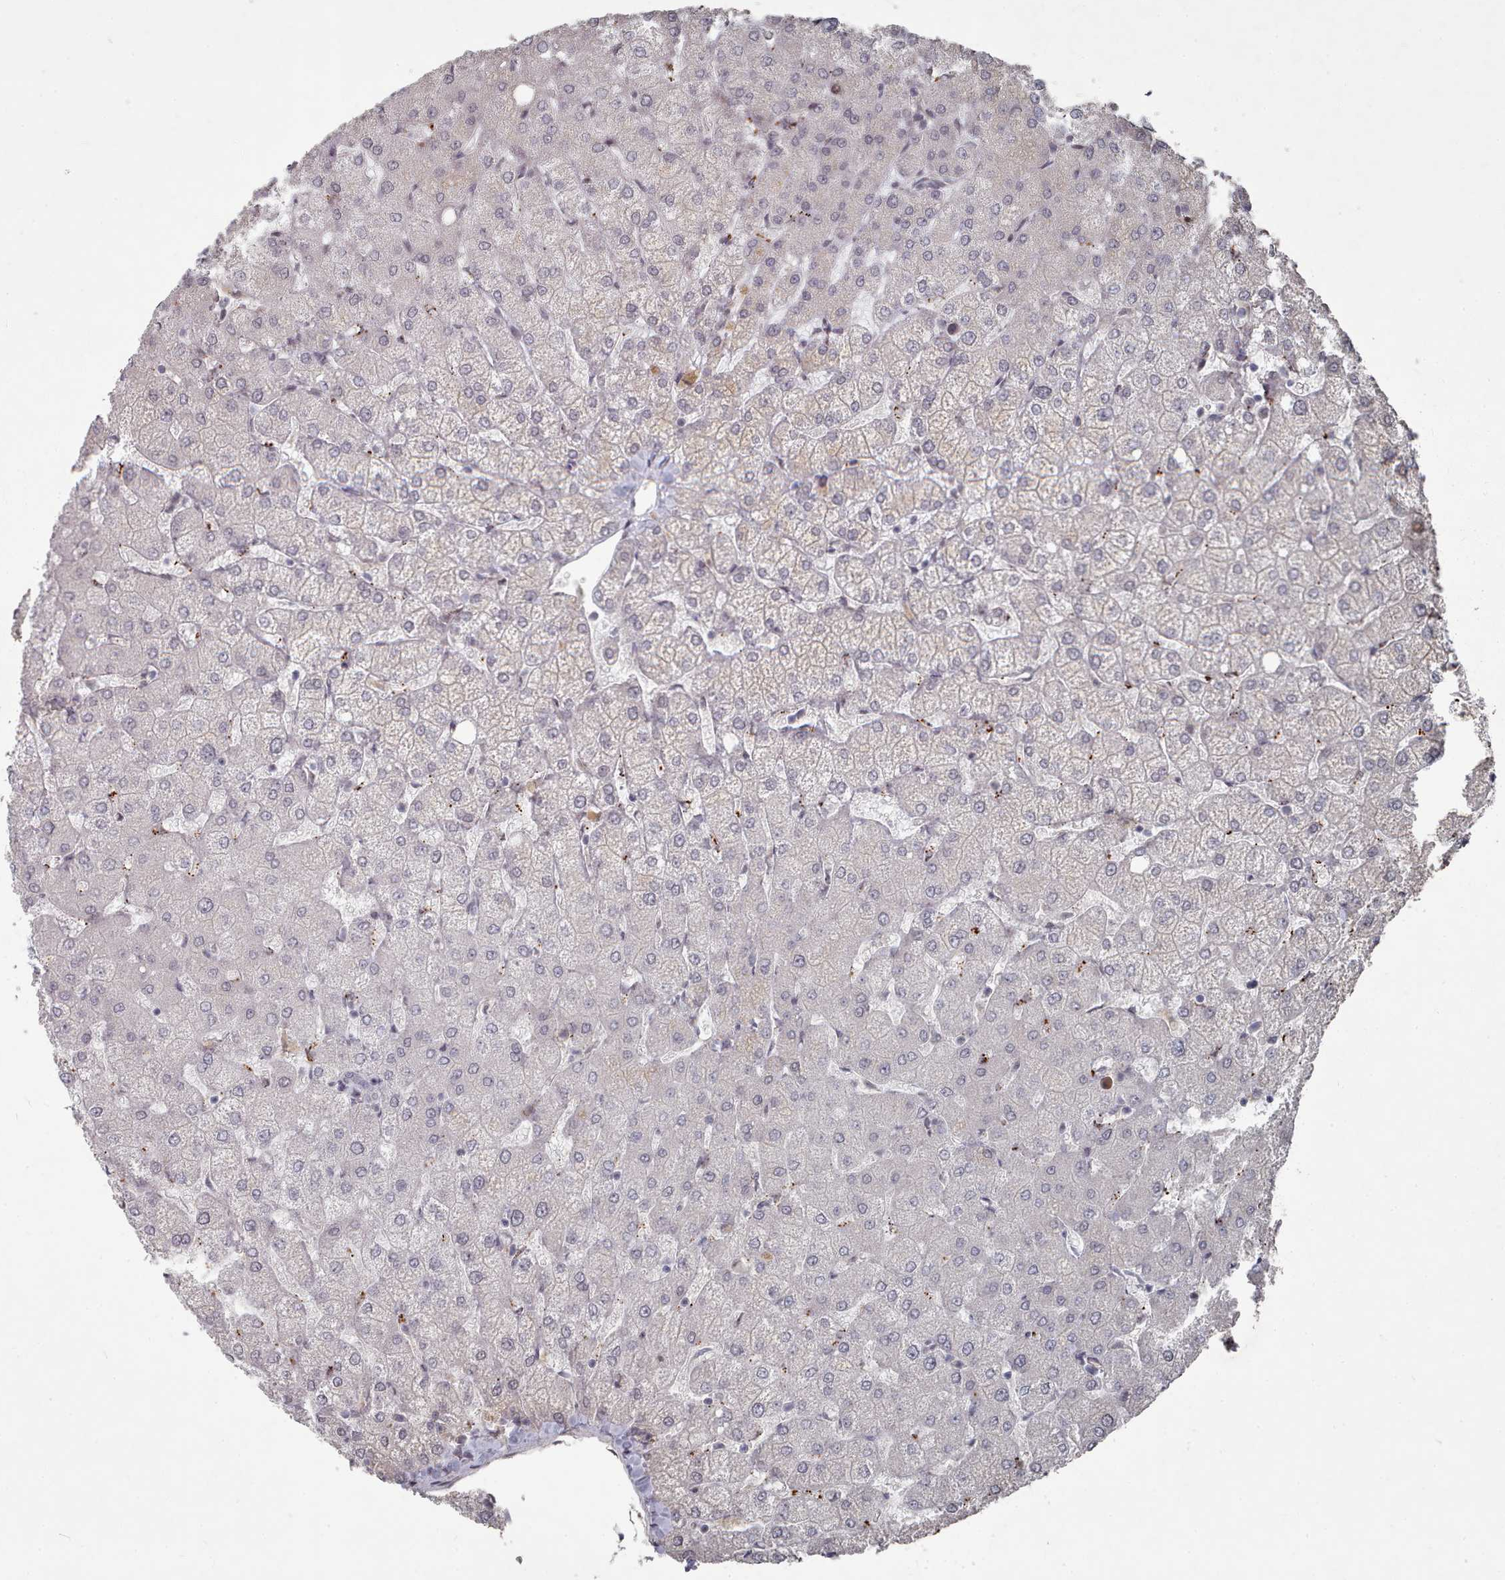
{"staining": {"intensity": "negative", "quantity": "none", "location": "none"}, "tissue": "liver", "cell_type": "Cholangiocytes", "image_type": "normal", "snomed": [{"axis": "morphology", "description": "Normal tissue, NOS"}, {"axis": "topography", "description": "Liver"}], "caption": "The micrograph reveals no staining of cholangiocytes in unremarkable liver.", "gene": "CPSF4", "patient": {"sex": "female", "age": 54}}